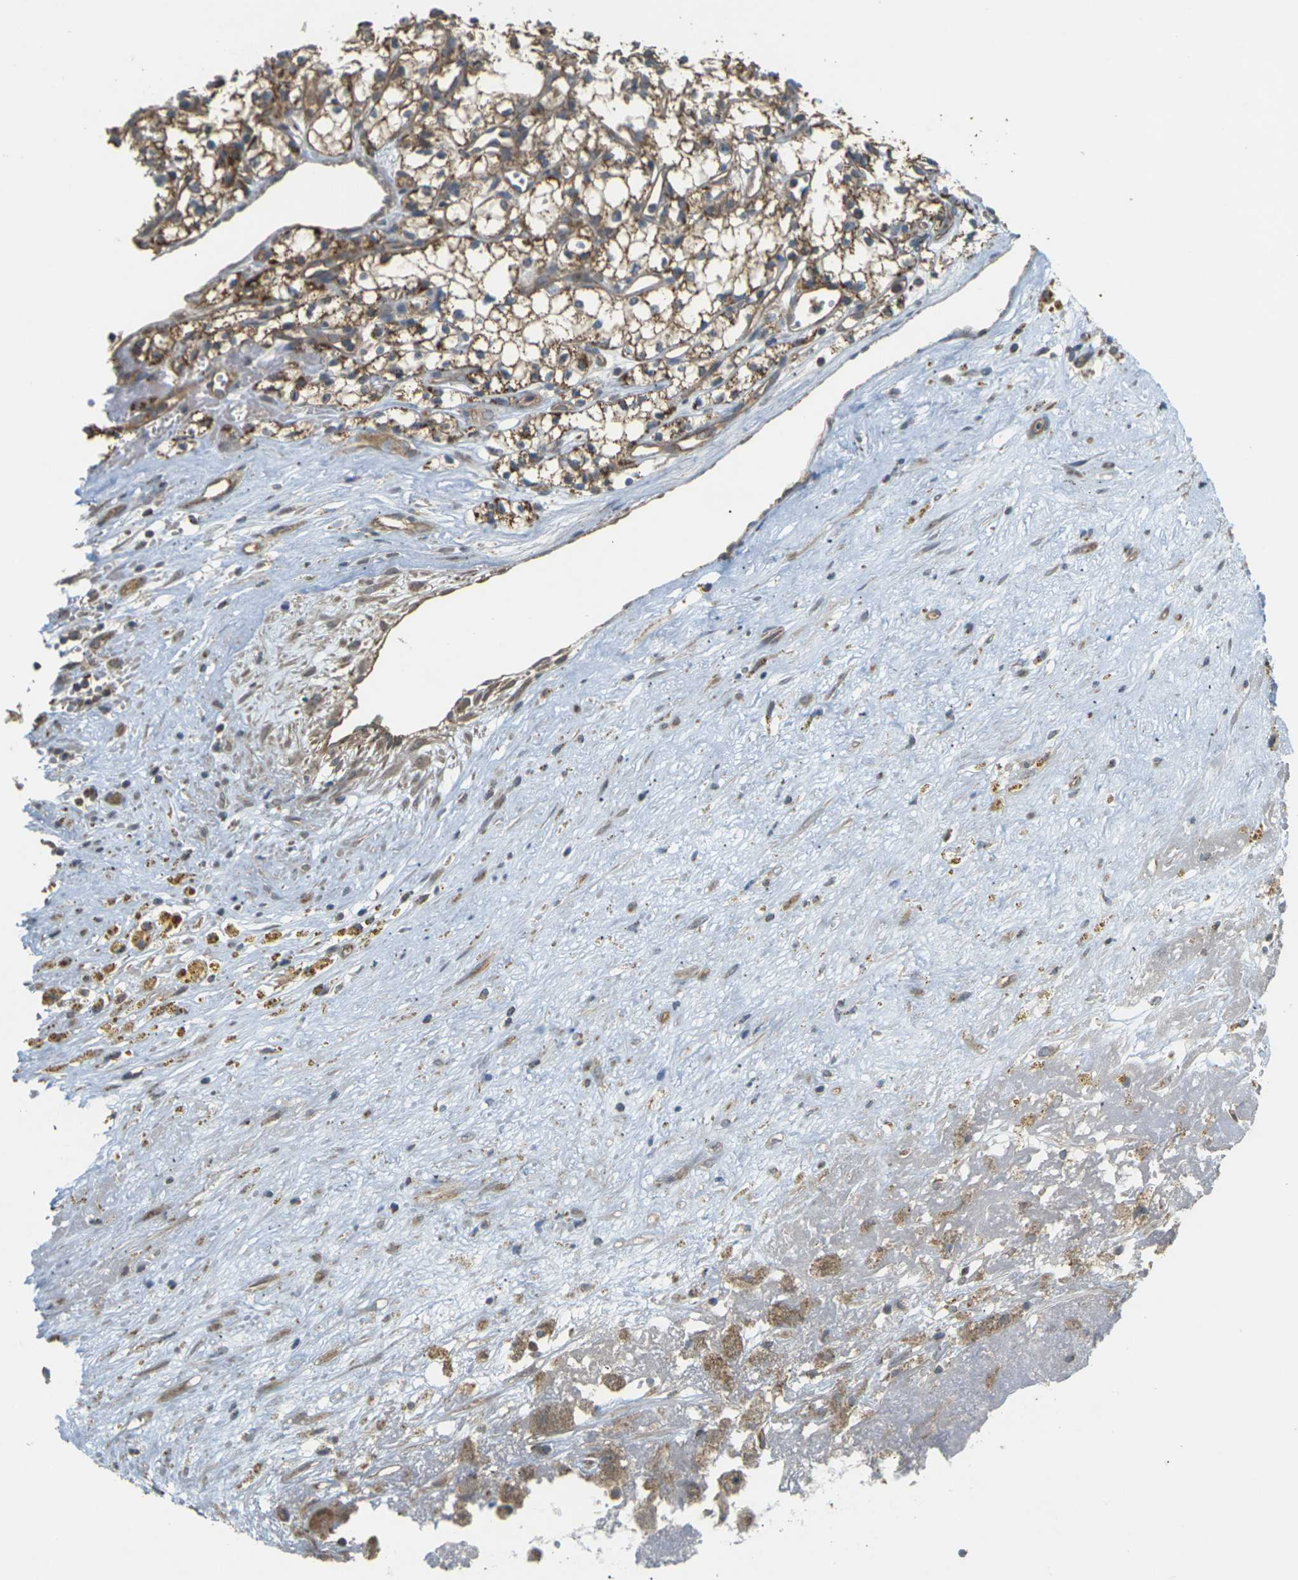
{"staining": {"intensity": "moderate", "quantity": ">75%", "location": "cytoplasmic/membranous"}, "tissue": "renal cancer", "cell_type": "Tumor cells", "image_type": "cancer", "snomed": [{"axis": "morphology", "description": "Normal tissue, NOS"}, {"axis": "morphology", "description": "Adenocarcinoma, NOS"}, {"axis": "topography", "description": "Kidney"}], "caption": "Renal cancer stained for a protein exhibits moderate cytoplasmic/membranous positivity in tumor cells. (DAB IHC with brightfield microscopy, high magnification).", "gene": "KSR1", "patient": {"sex": "male", "age": 59}}